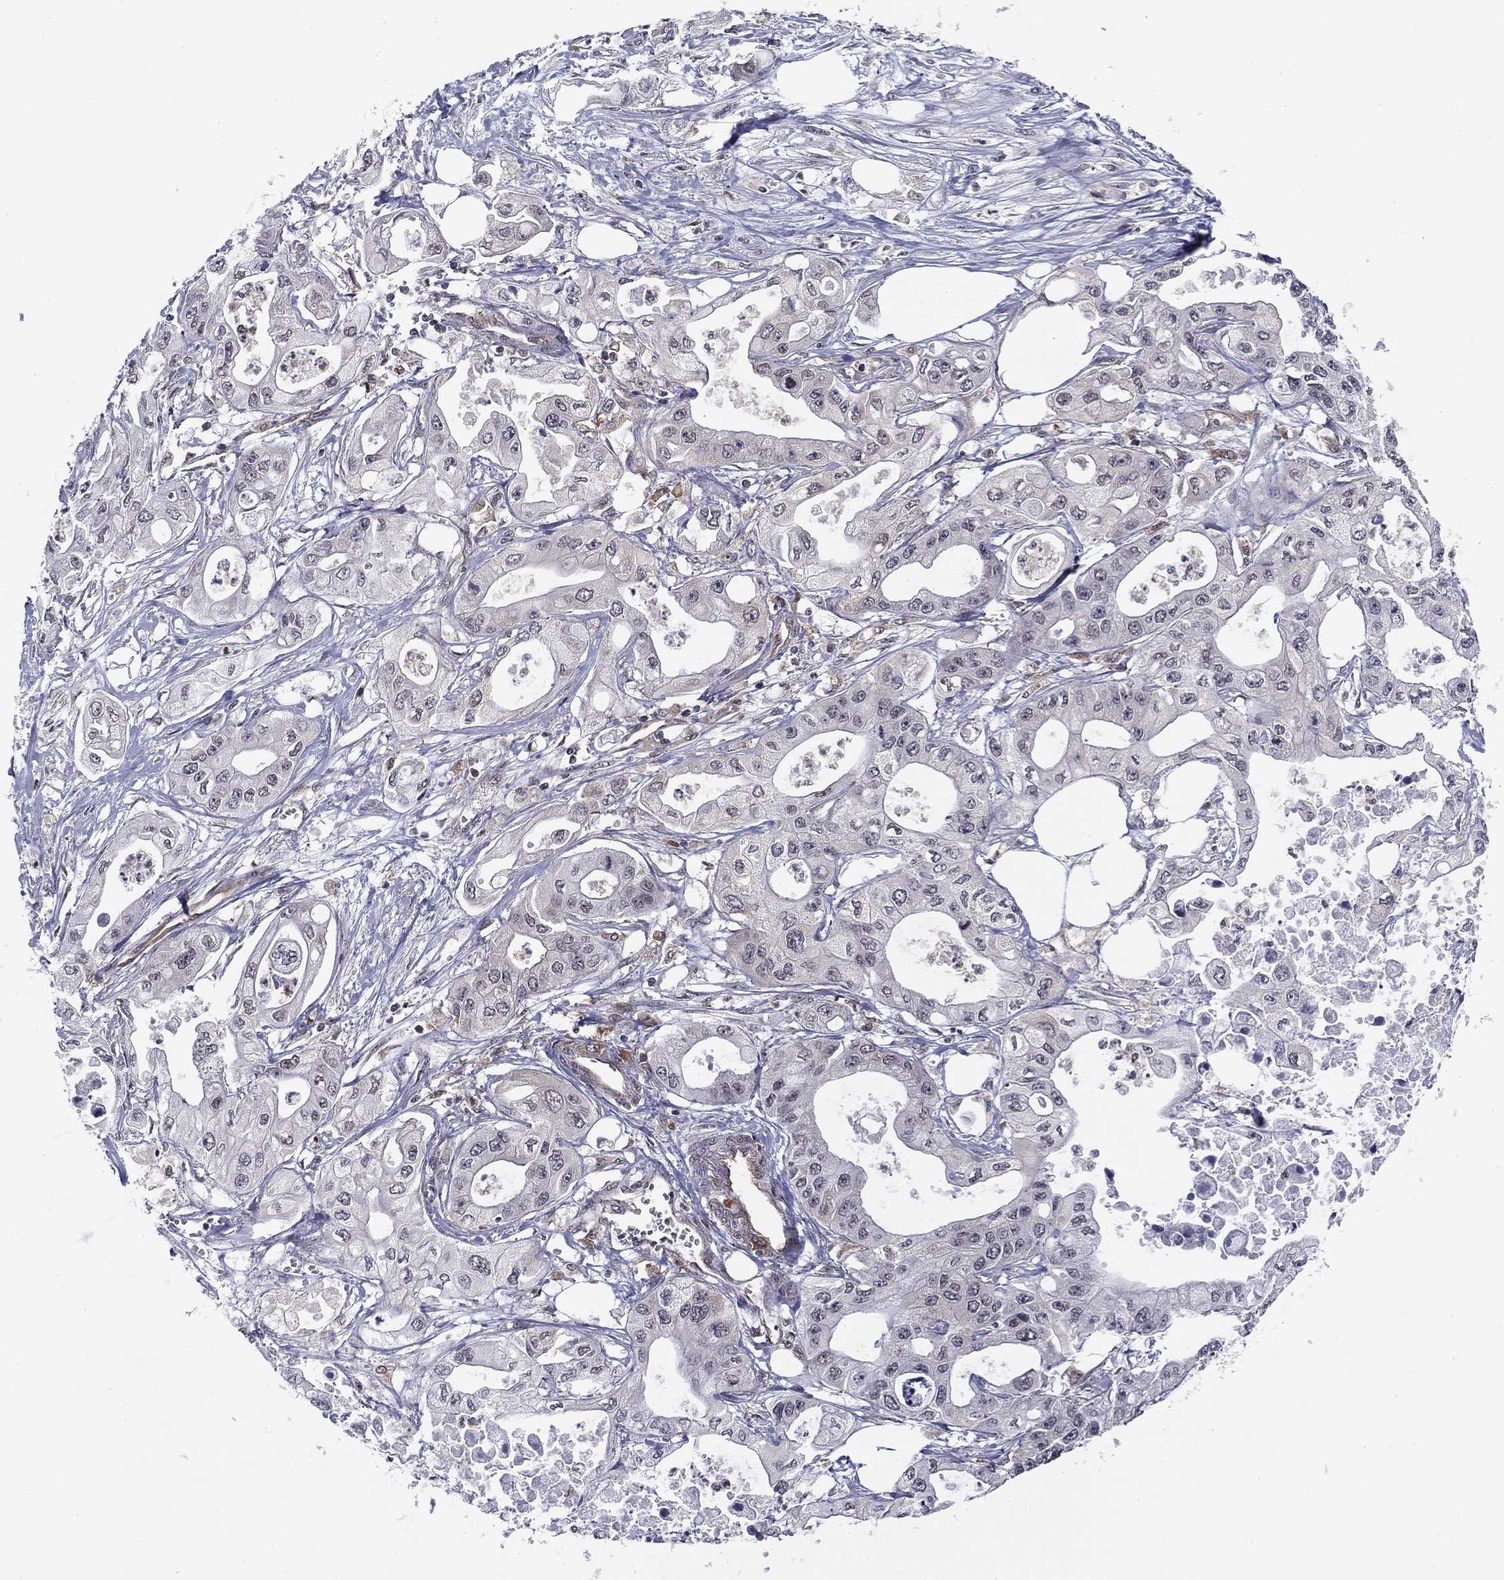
{"staining": {"intensity": "negative", "quantity": "none", "location": "none"}, "tissue": "pancreatic cancer", "cell_type": "Tumor cells", "image_type": "cancer", "snomed": [{"axis": "morphology", "description": "Adenocarcinoma, NOS"}, {"axis": "topography", "description": "Pancreas"}], "caption": "There is no significant staining in tumor cells of pancreatic cancer.", "gene": "PLCB2", "patient": {"sex": "male", "age": 70}}